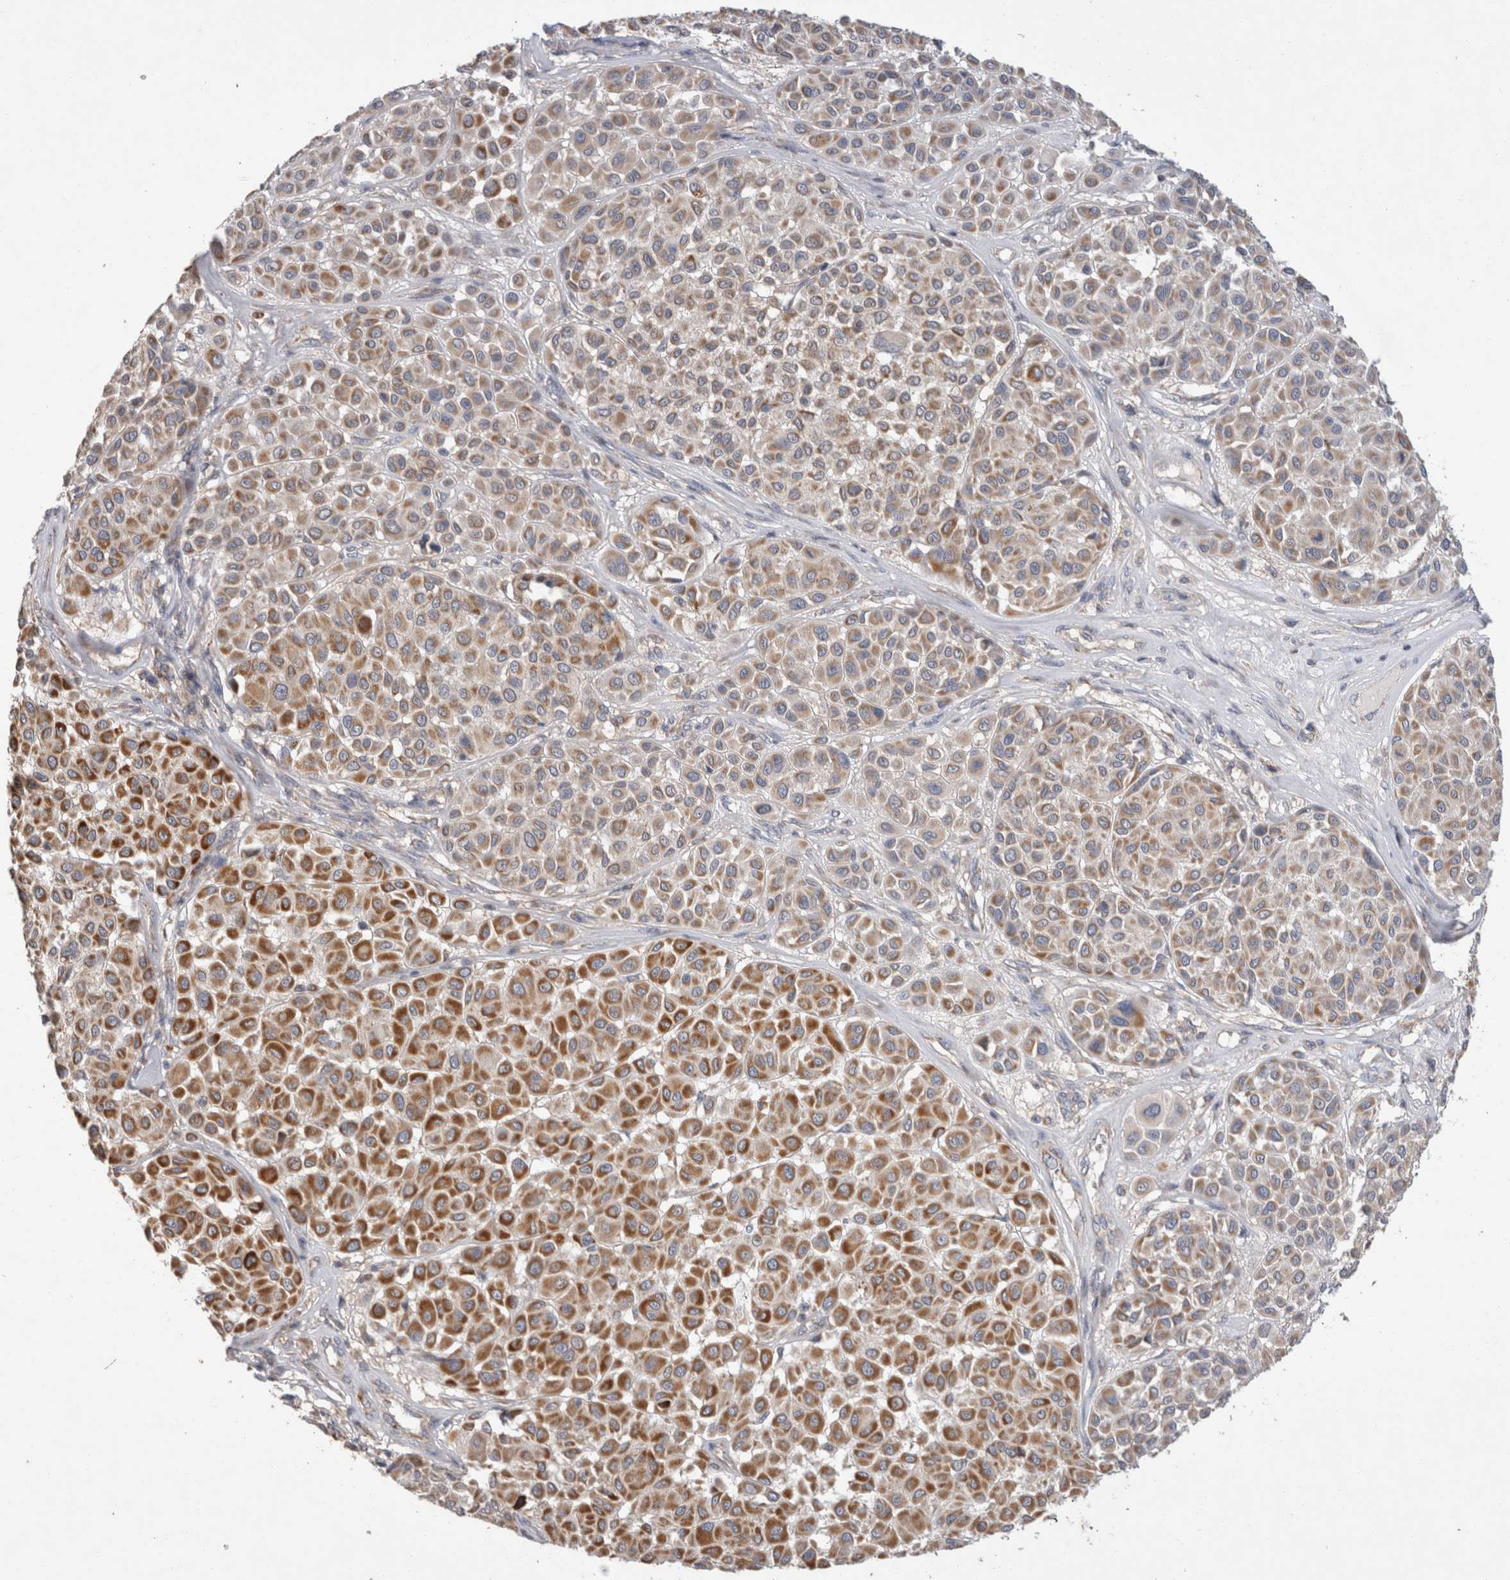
{"staining": {"intensity": "moderate", "quantity": ">75%", "location": "cytoplasmic/membranous"}, "tissue": "melanoma", "cell_type": "Tumor cells", "image_type": "cancer", "snomed": [{"axis": "morphology", "description": "Malignant melanoma, Metastatic site"}, {"axis": "topography", "description": "Soft tissue"}], "caption": "Tumor cells show medium levels of moderate cytoplasmic/membranous expression in about >75% of cells in malignant melanoma (metastatic site). The staining was performed using DAB (3,3'-diaminobenzidine), with brown indicating positive protein expression. Nuclei are stained blue with hematoxylin.", "gene": "IARS2", "patient": {"sex": "male", "age": 41}}